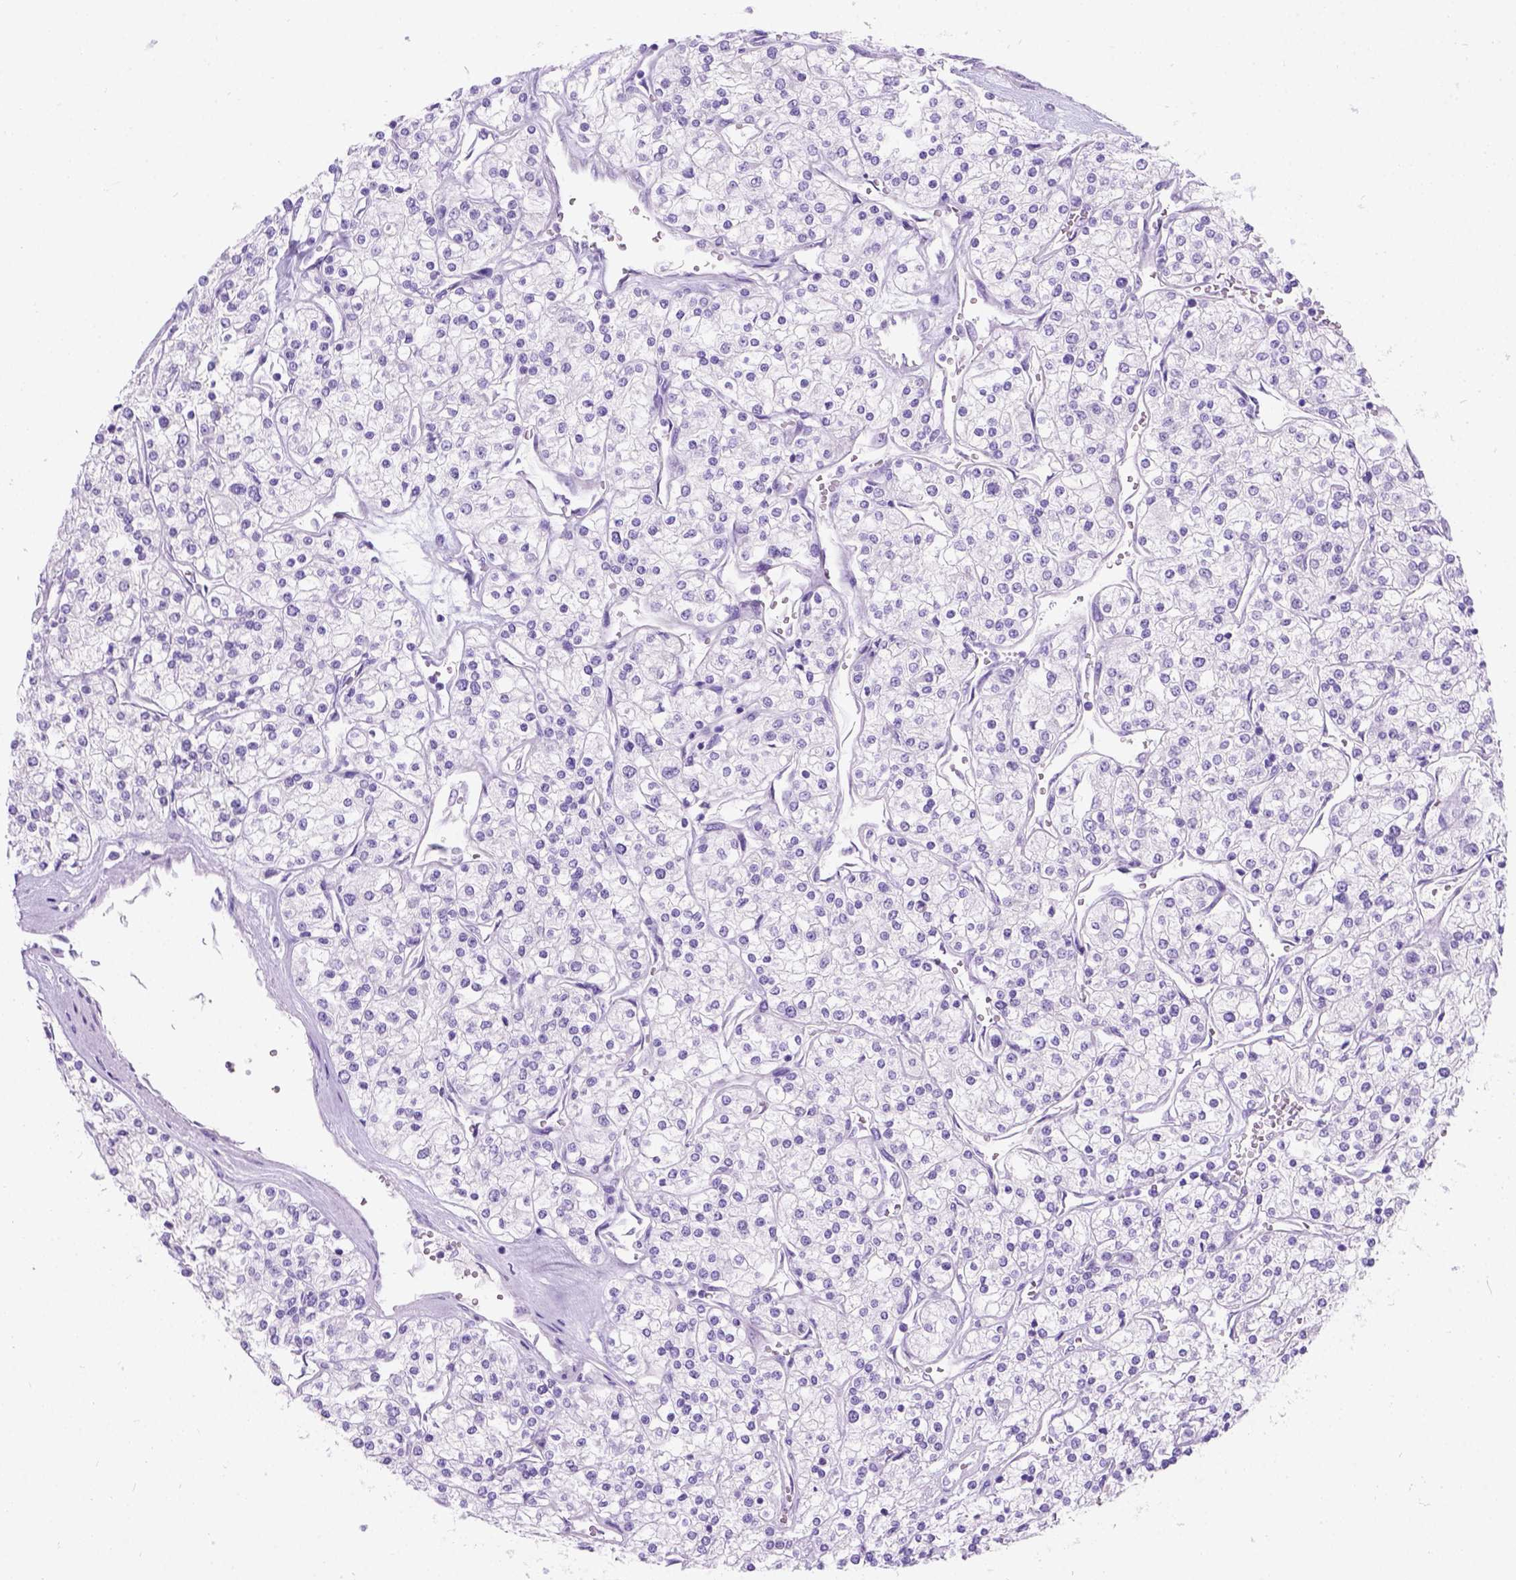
{"staining": {"intensity": "negative", "quantity": "none", "location": "none"}, "tissue": "renal cancer", "cell_type": "Tumor cells", "image_type": "cancer", "snomed": [{"axis": "morphology", "description": "Adenocarcinoma, NOS"}, {"axis": "topography", "description": "Kidney"}], "caption": "An IHC photomicrograph of renal adenocarcinoma is shown. There is no staining in tumor cells of renal adenocarcinoma. The staining is performed using DAB (3,3'-diaminobenzidine) brown chromogen with nuclei counter-stained in using hematoxylin.", "gene": "C7orf57", "patient": {"sex": "male", "age": 80}}